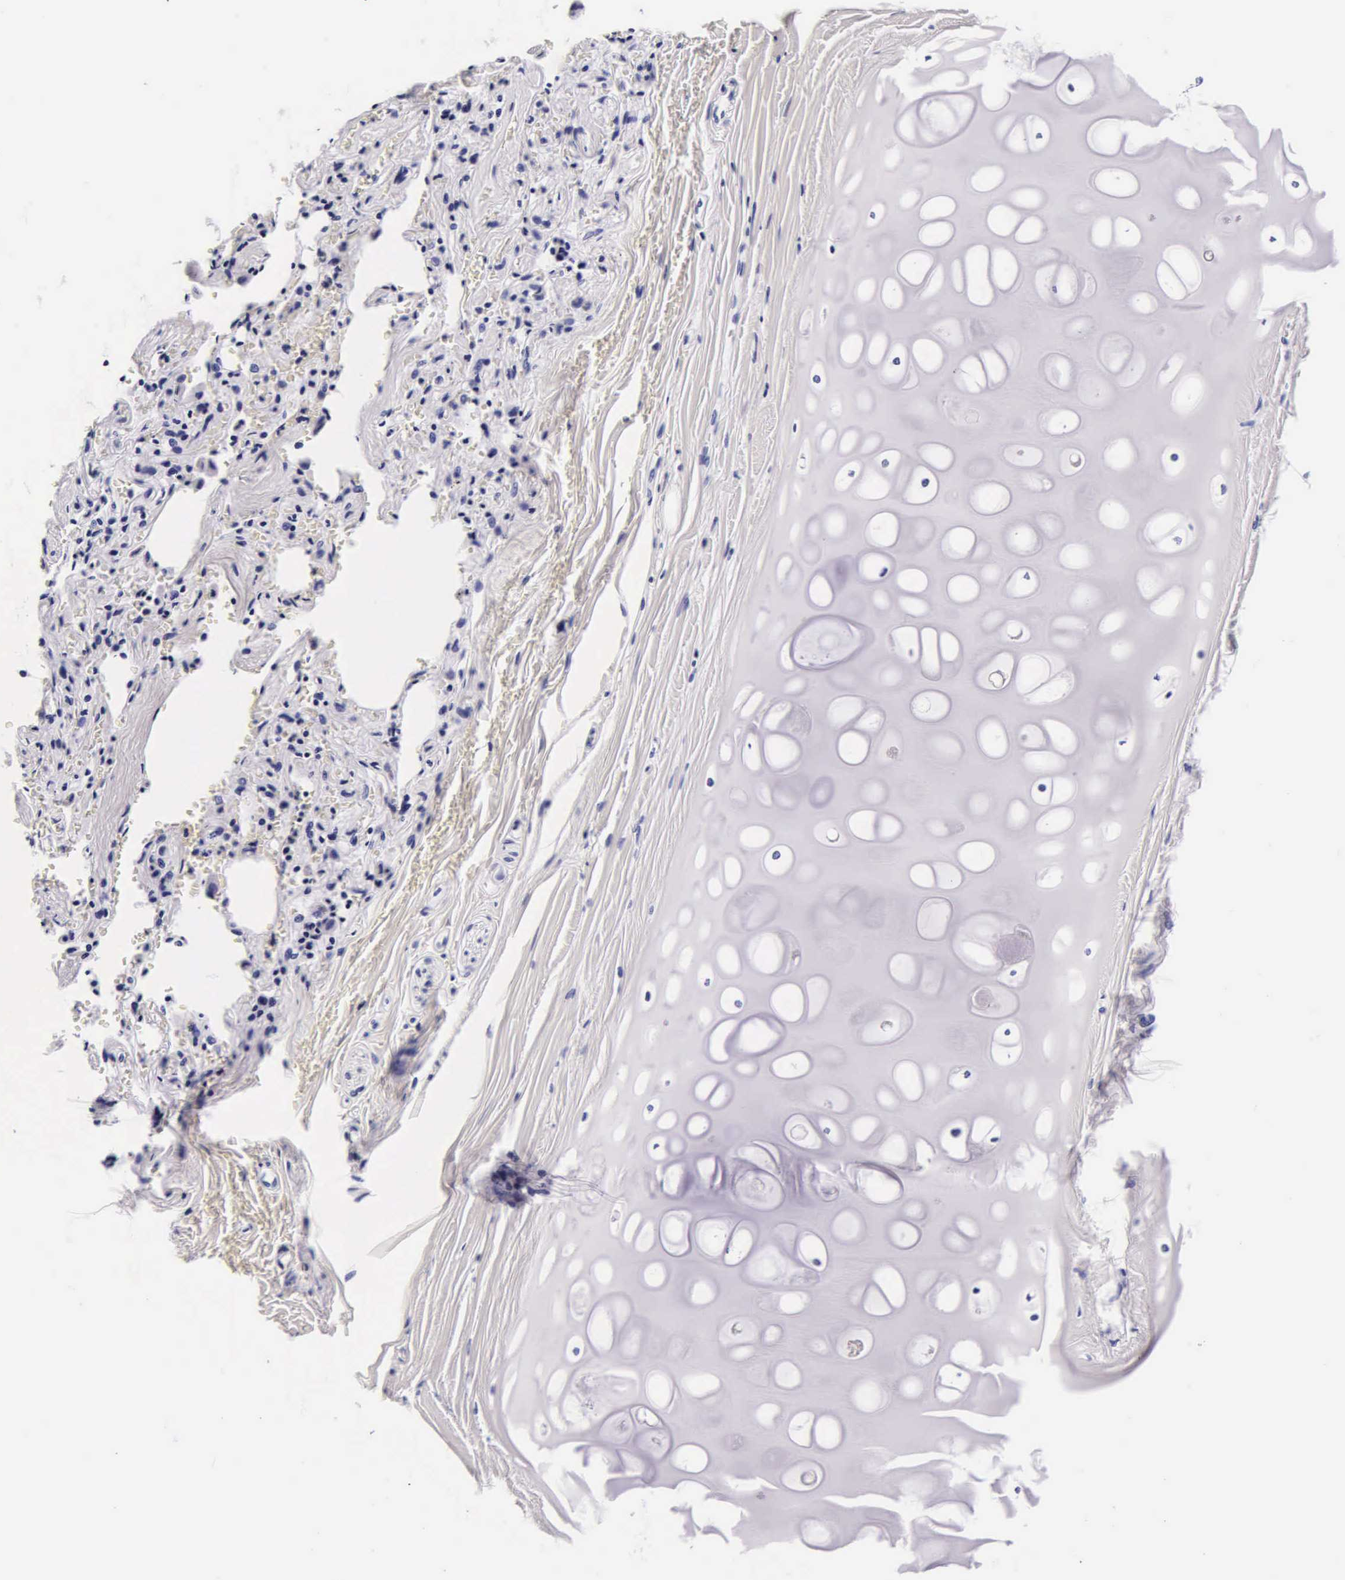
{"staining": {"intensity": "negative", "quantity": "none", "location": "none"}, "tissue": "adipose tissue", "cell_type": "Adipocytes", "image_type": "normal", "snomed": [{"axis": "morphology", "description": "Normal tissue, NOS"}, {"axis": "topography", "description": "Cartilage tissue"}, {"axis": "topography", "description": "Lung"}], "caption": "Immunohistochemistry histopathology image of normal adipose tissue stained for a protein (brown), which demonstrates no positivity in adipocytes.", "gene": "DGCR2", "patient": {"sex": "male", "age": 65}}